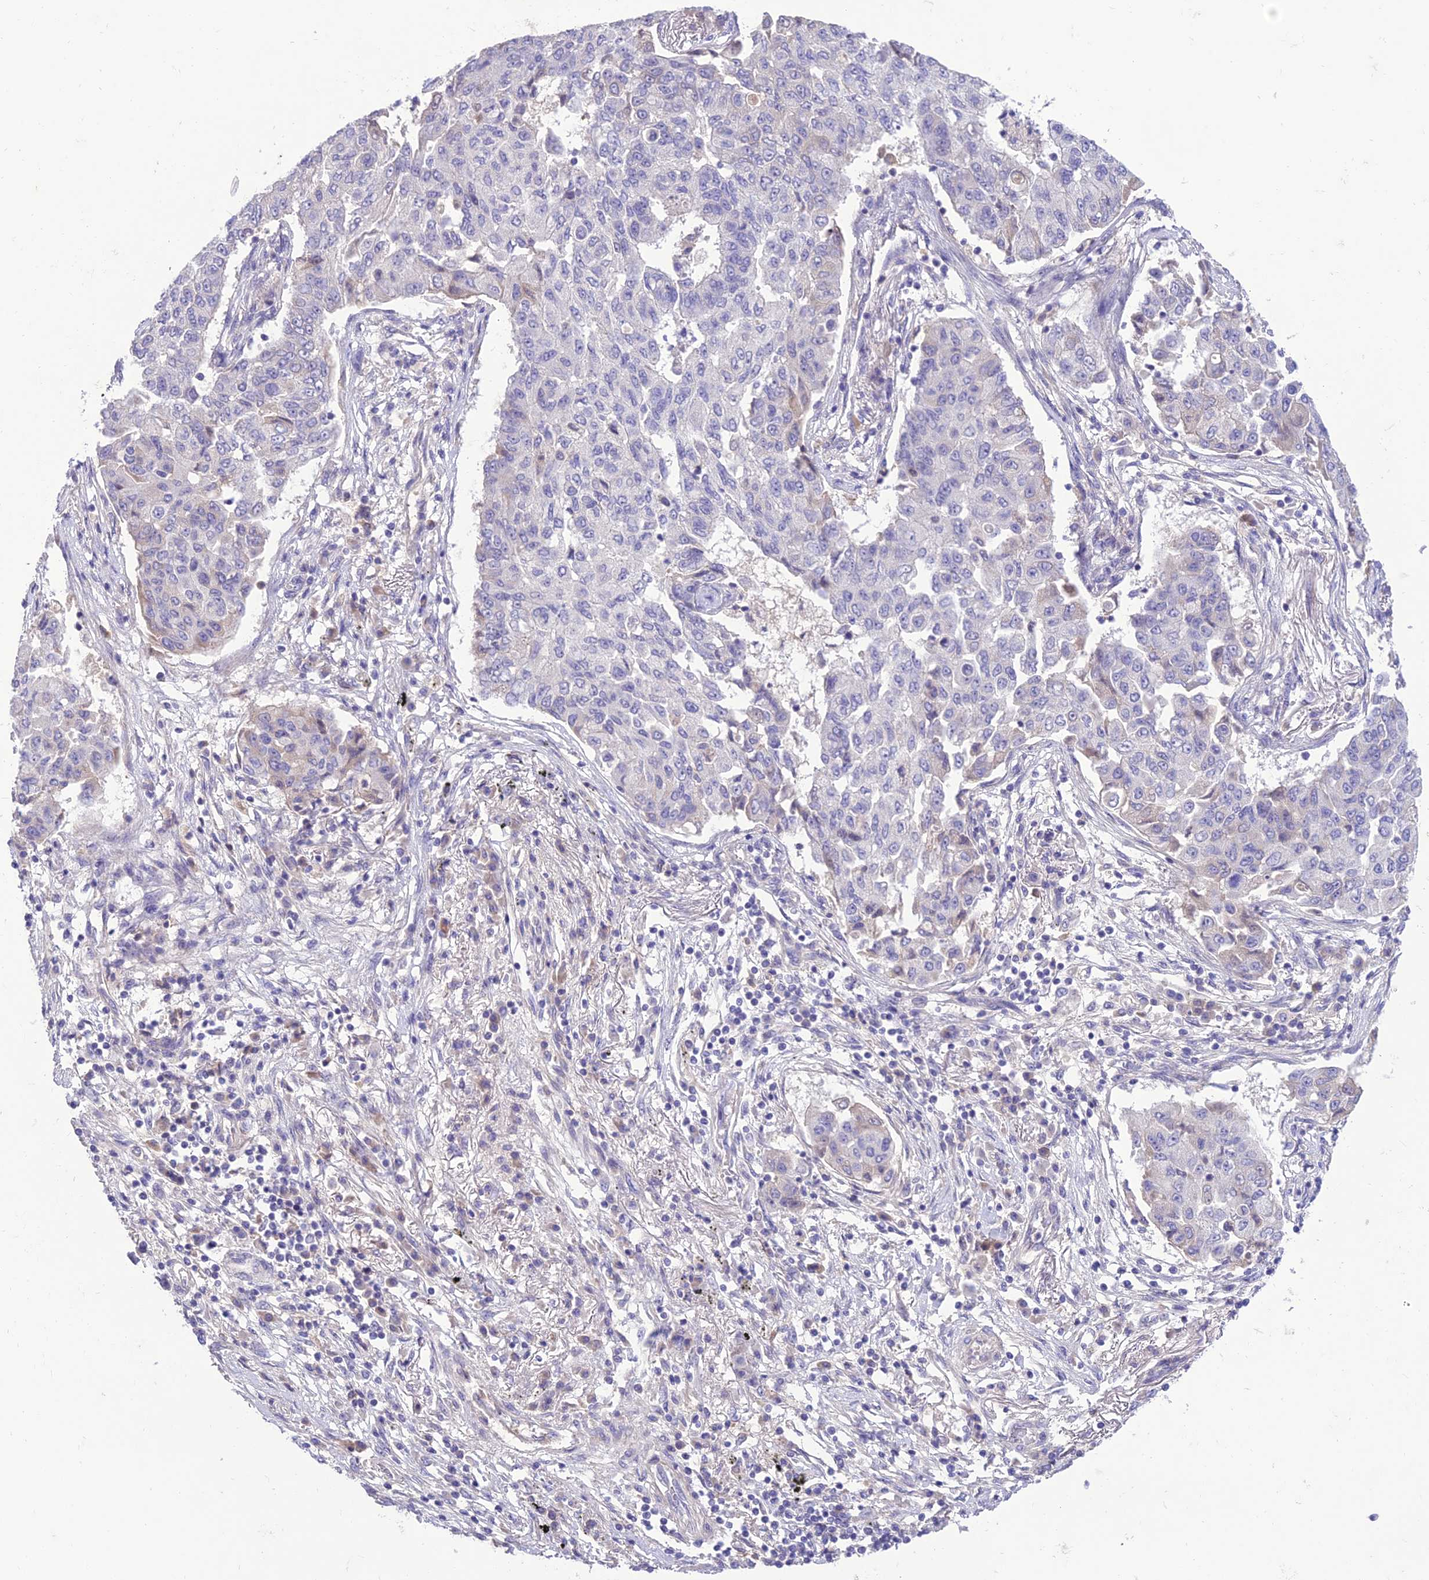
{"staining": {"intensity": "negative", "quantity": "none", "location": "none"}, "tissue": "lung cancer", "cell_type": "Tumor cells", "image_type": "cancer", "snomed": [{"axis": "morphology", "description": "Squamous cell carcinoma, NOS"}, {"axis": "topography", "description": "Lung"}], "caption": "There is no significant staining in tumor cells of lung squamous cell carcinoma.", "gene": "TEKT3", "patient": {"sex": "male", "age": 74}}